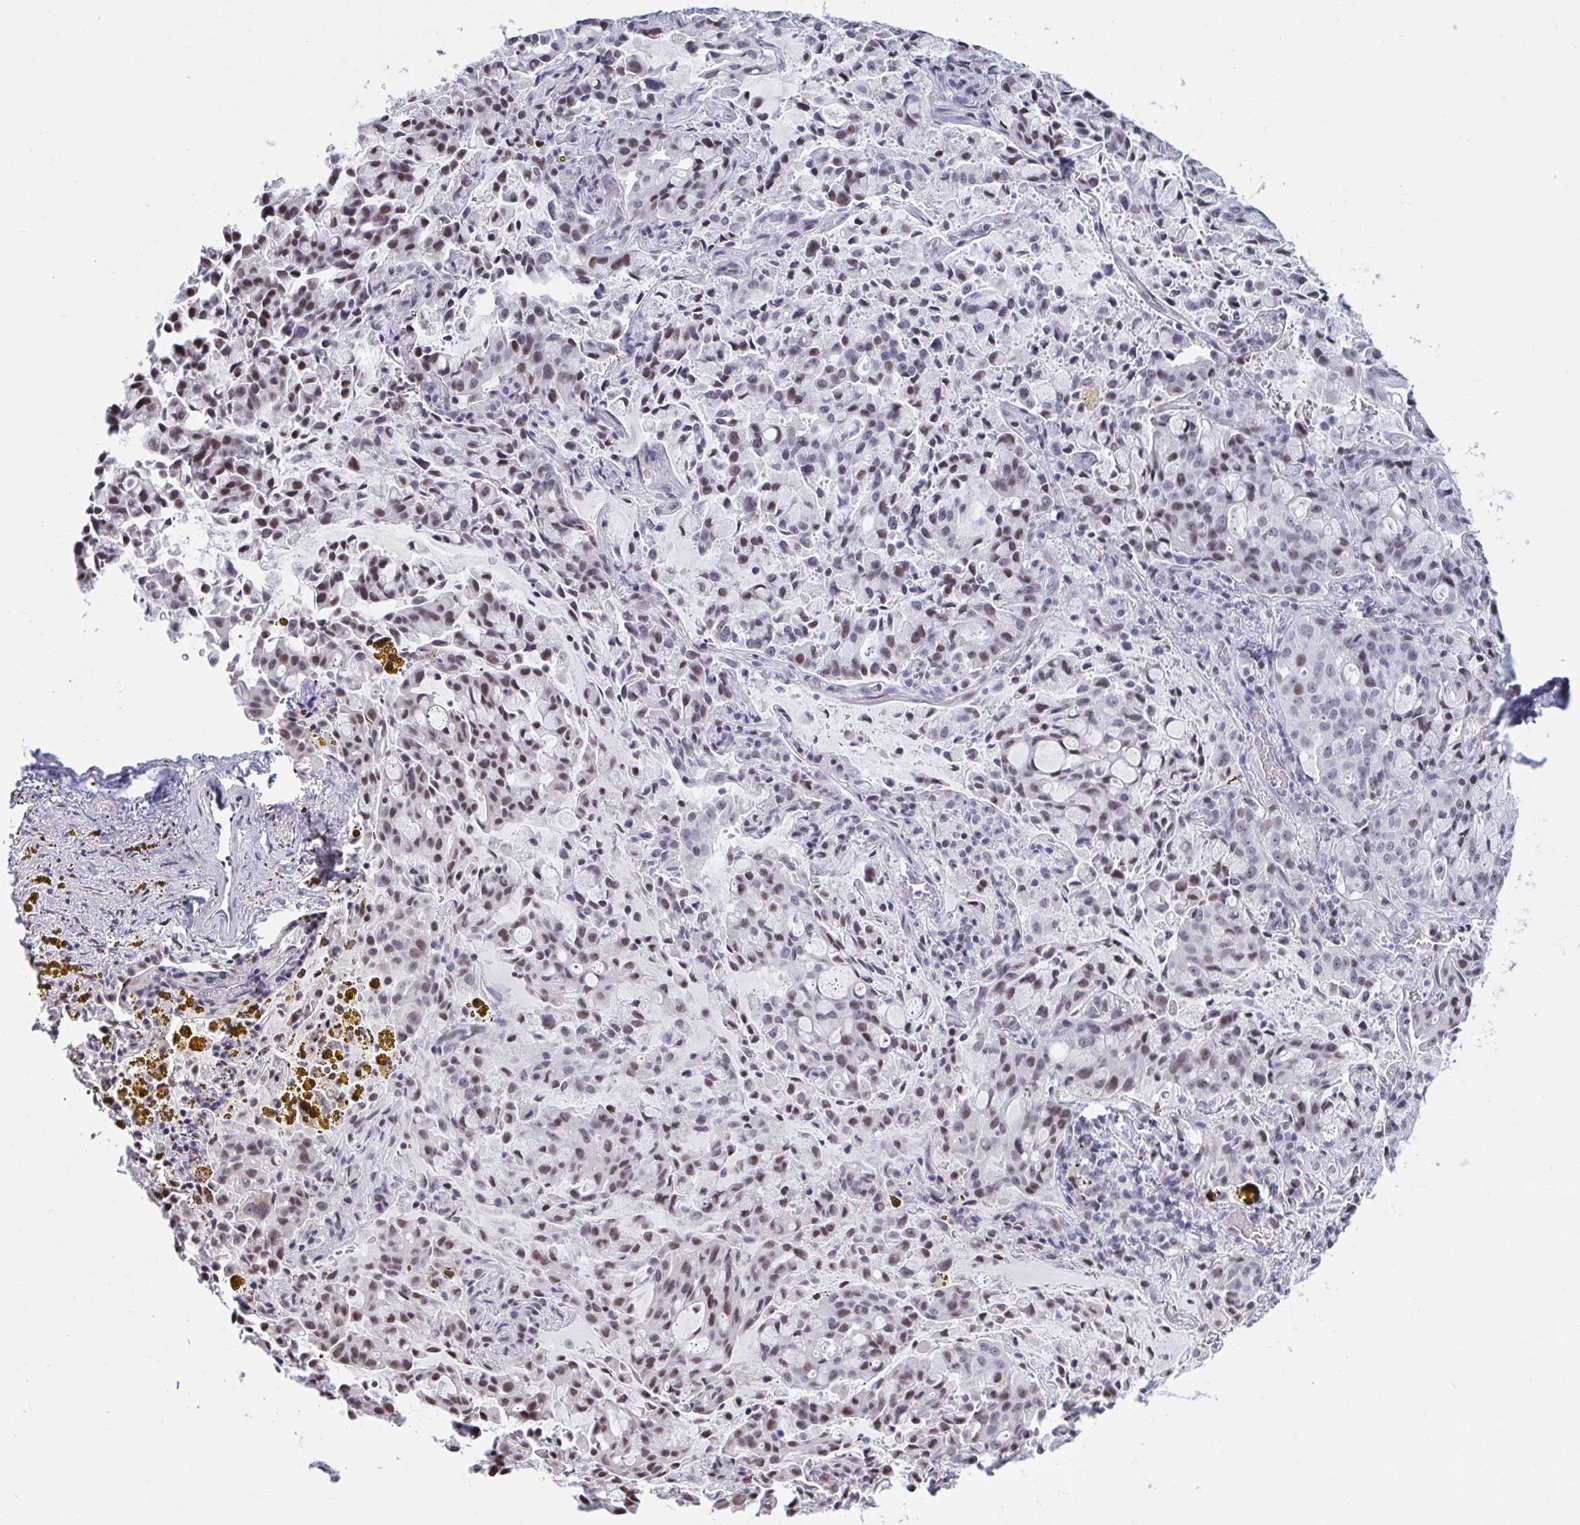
{"staining": {"intensity": "moderate", "quantity": "25%-75%", "location": "nuclear"}, "tissue": "lung cancer", "cell_type": "Tumor cells", "image_type": "cancer", "snomed": [{"axis": "morphology", "description": "Adenocarcinoma, NOS"}, {"axis": "topography", "description": "Lung"}], "caption": "IHC (DAB) staining of lung cancer (adenocarcinoma) exhibits moderate nuclear protein positivity in about 25%-75% of tumor cells.", "gene": "HSD17B6", "patient": {"sex": "female", "age": 44}}